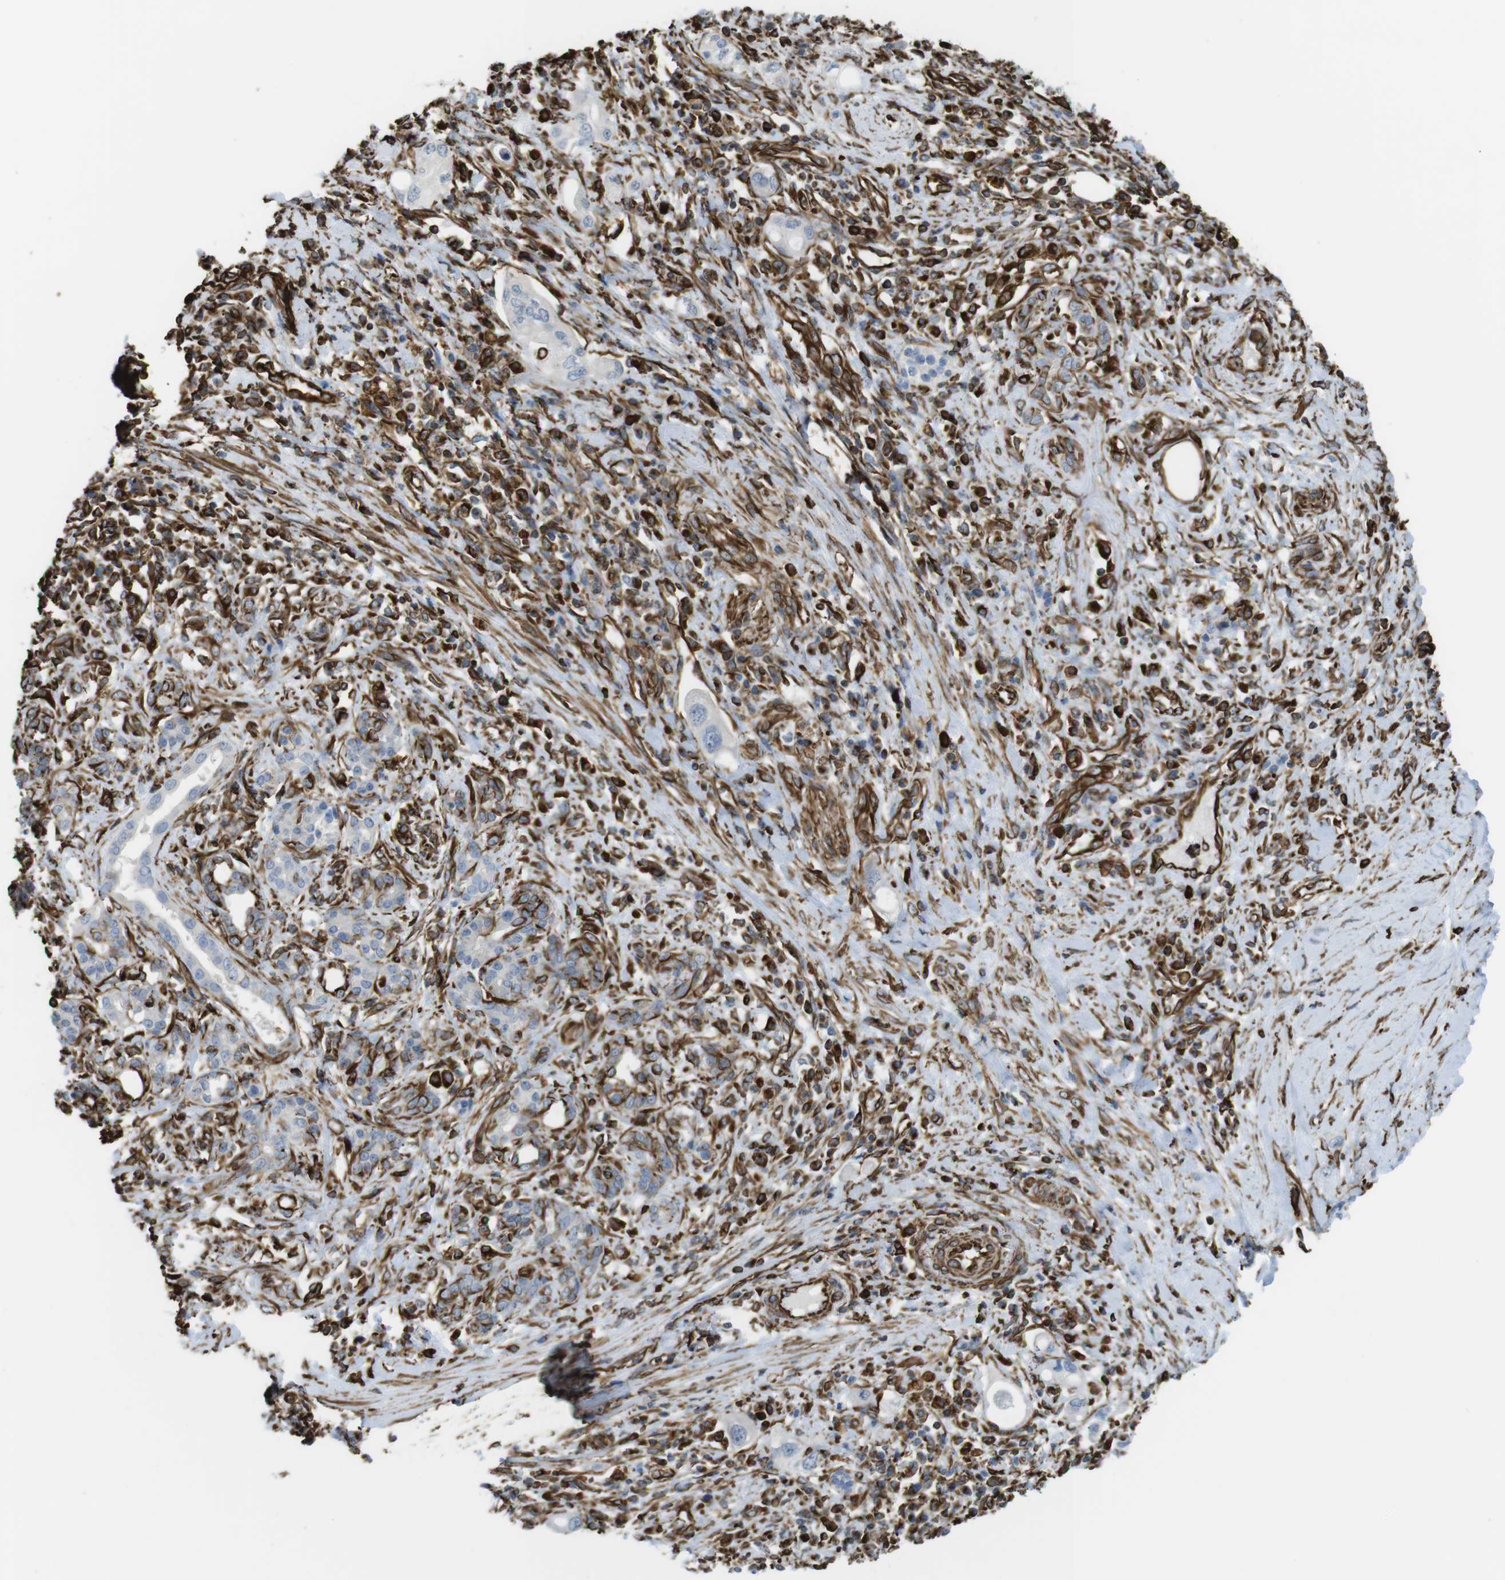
{"staining": {"intensity": "negative", "quantity": "none", "location": "none"}, "tissue": "pancreatic cancer", "cell_type": "Tumor cells", "image_type": "cancer", "snomed": [{"axis": "morphology", "description": "Adenocarcinoma, NOS"}, {"axis": "topography", "description": "Pancreas"}], "caption": "High power microscopy photomicrograph of an IHC histopathology image of pancreatic cancer (adenocarcinoma), revealing no significant staining in tumor cells.", "gene": "RALGPS1", "patient": {"sex": "female", "age": 56}}